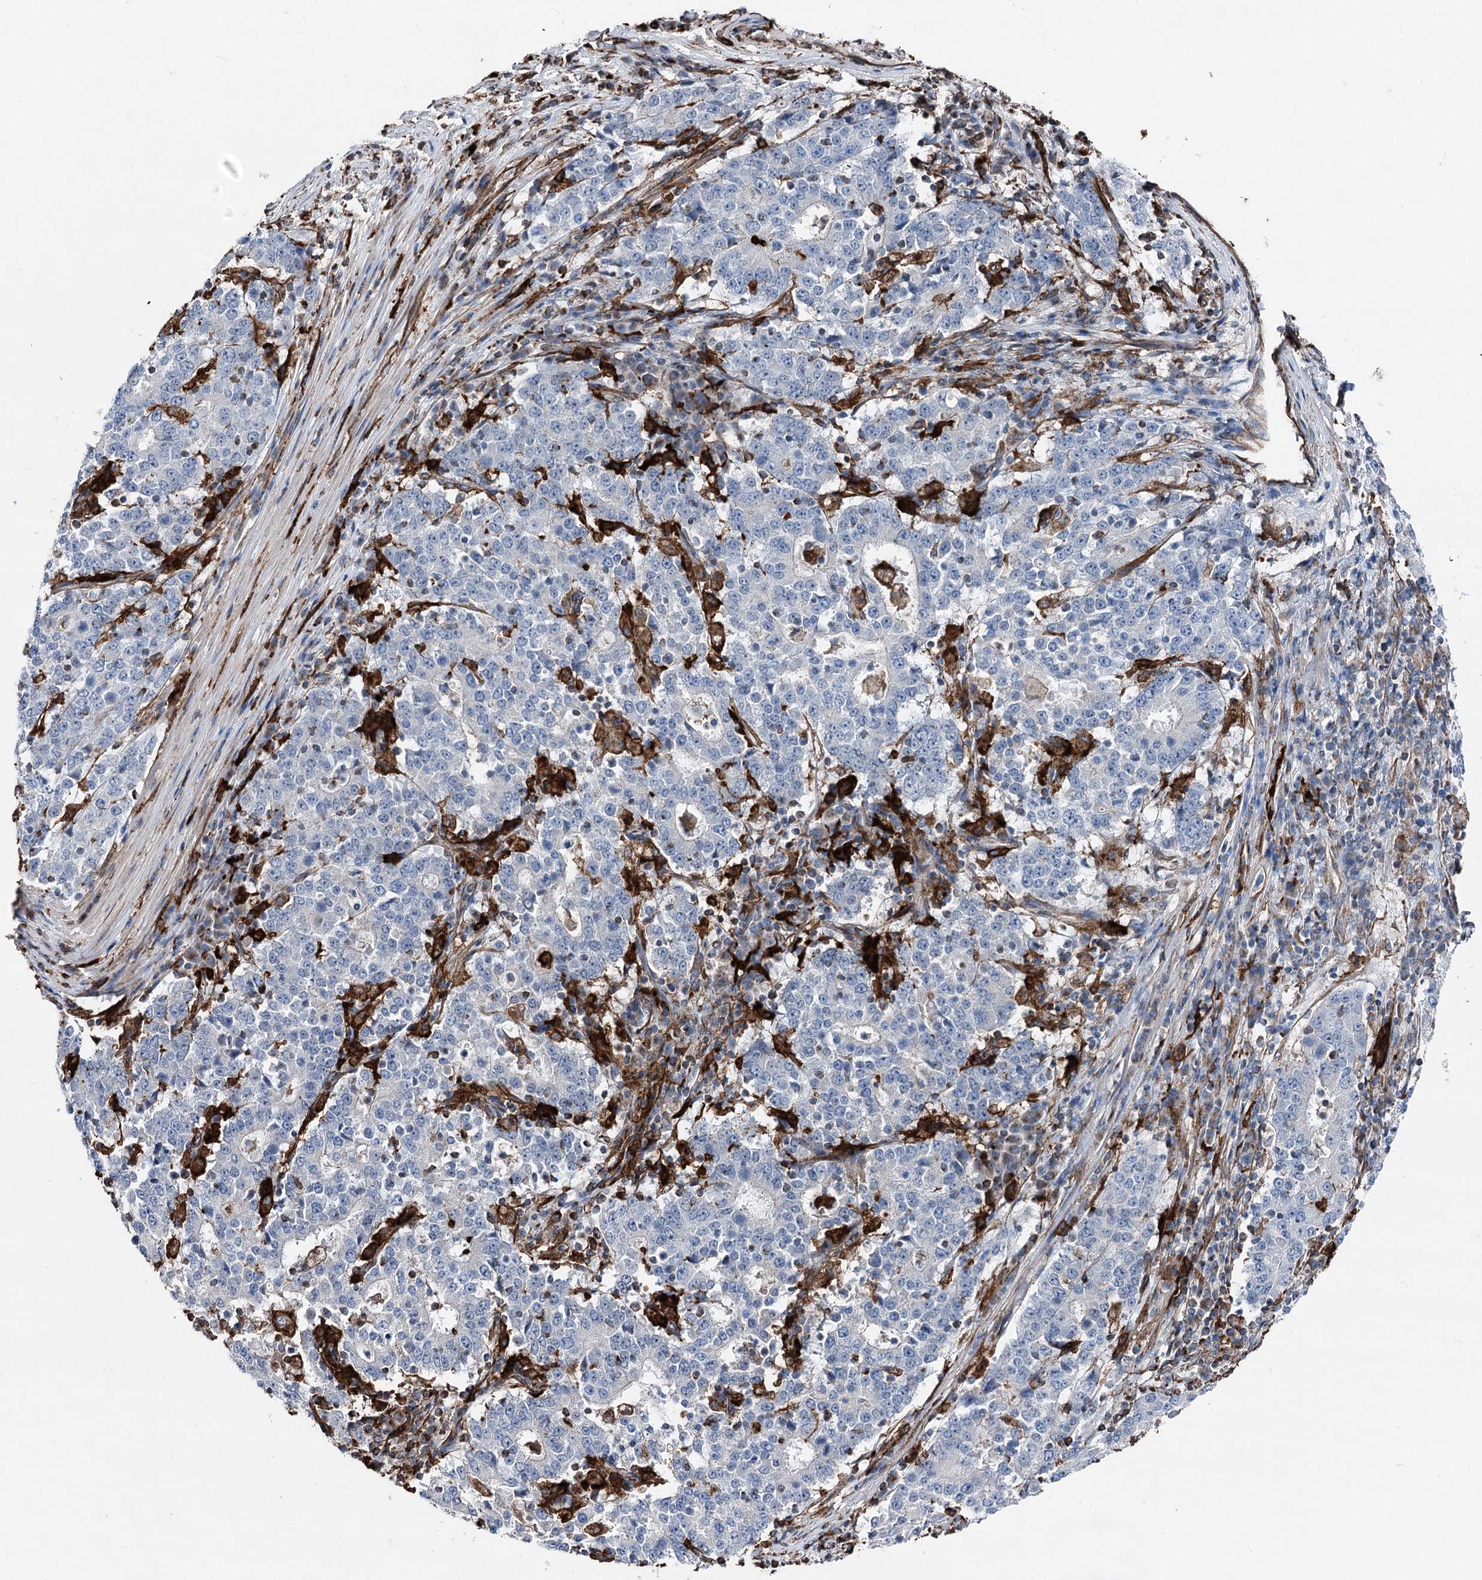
{"staining": {"intensity": "negative", "quantity": "none", "location": "none"}, "tissue": "stomach cancer", "cell_type": "Tumor cells", "image_type": "cancer", "snomed": [{"axis": "morphology", "description": "Adenocarcinoma, NOS"}, {"axis": "topography", "description": "Stomach"}], "caption": "Adenocarcinoma (stomach) was stained to show a protein in brown. There is no significant staining in tumor cells. Nuclei are stained in blue.", "gene": "CLEC4M", "patient": {"sex": "male", "age": 59}}